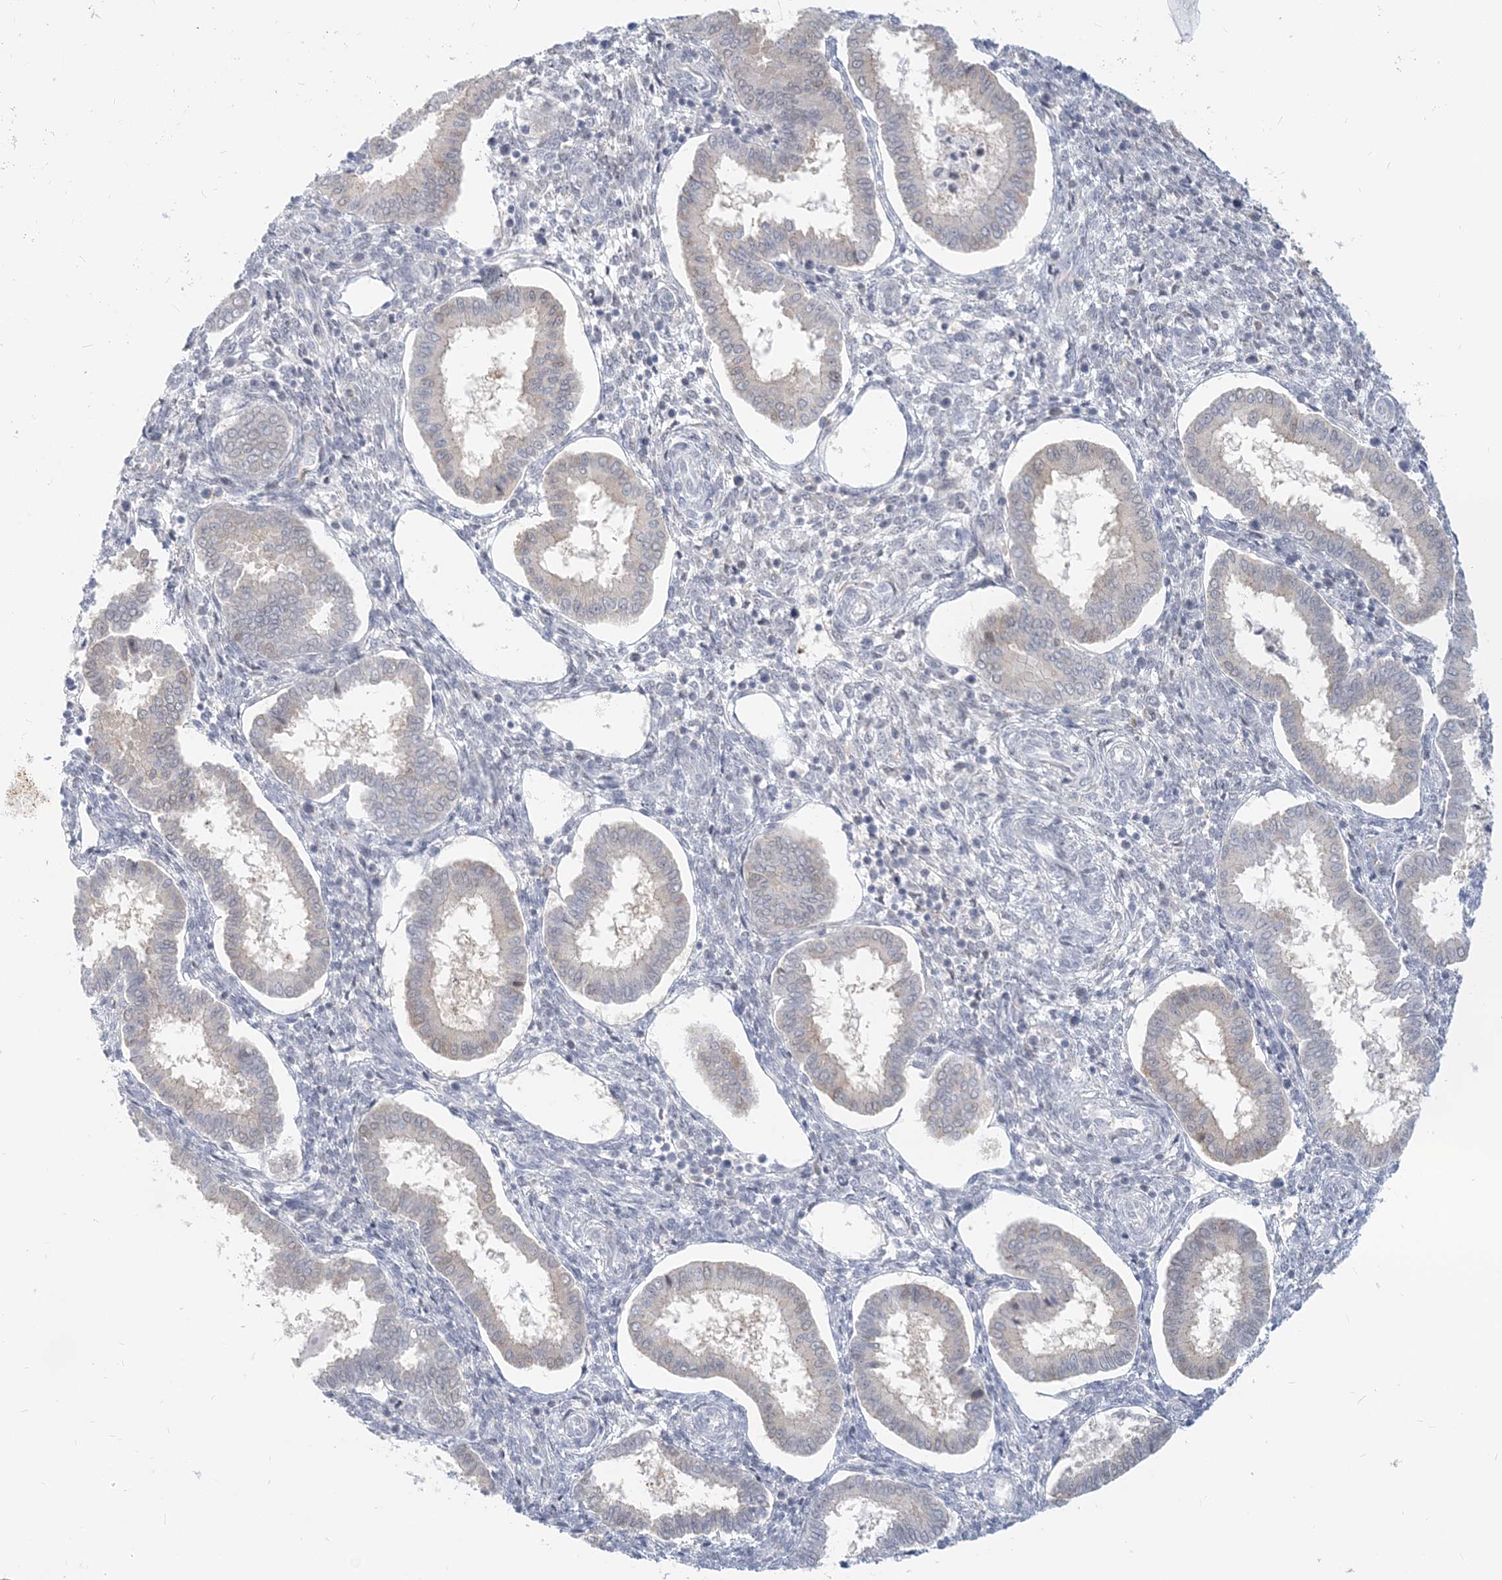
{"staining": {"intensity": "negative", "quantity": "none", "location": "none"}, "tissue": "endometrium", "cell_type": "Cells in endometrial stroma", "image_type": "normal", "snomed": [{"axis": "morphology", "description": "Normal tissue, NOS"}, {"axis": "topography", "description": "Endometrium"}], "caption": "This is an immunohistochemistry image of benign human endometrium. There is no positivity in cells in endometrial stroma.", "gene": "GMPPA", "patient": {"sex": "female", "age": 24}}